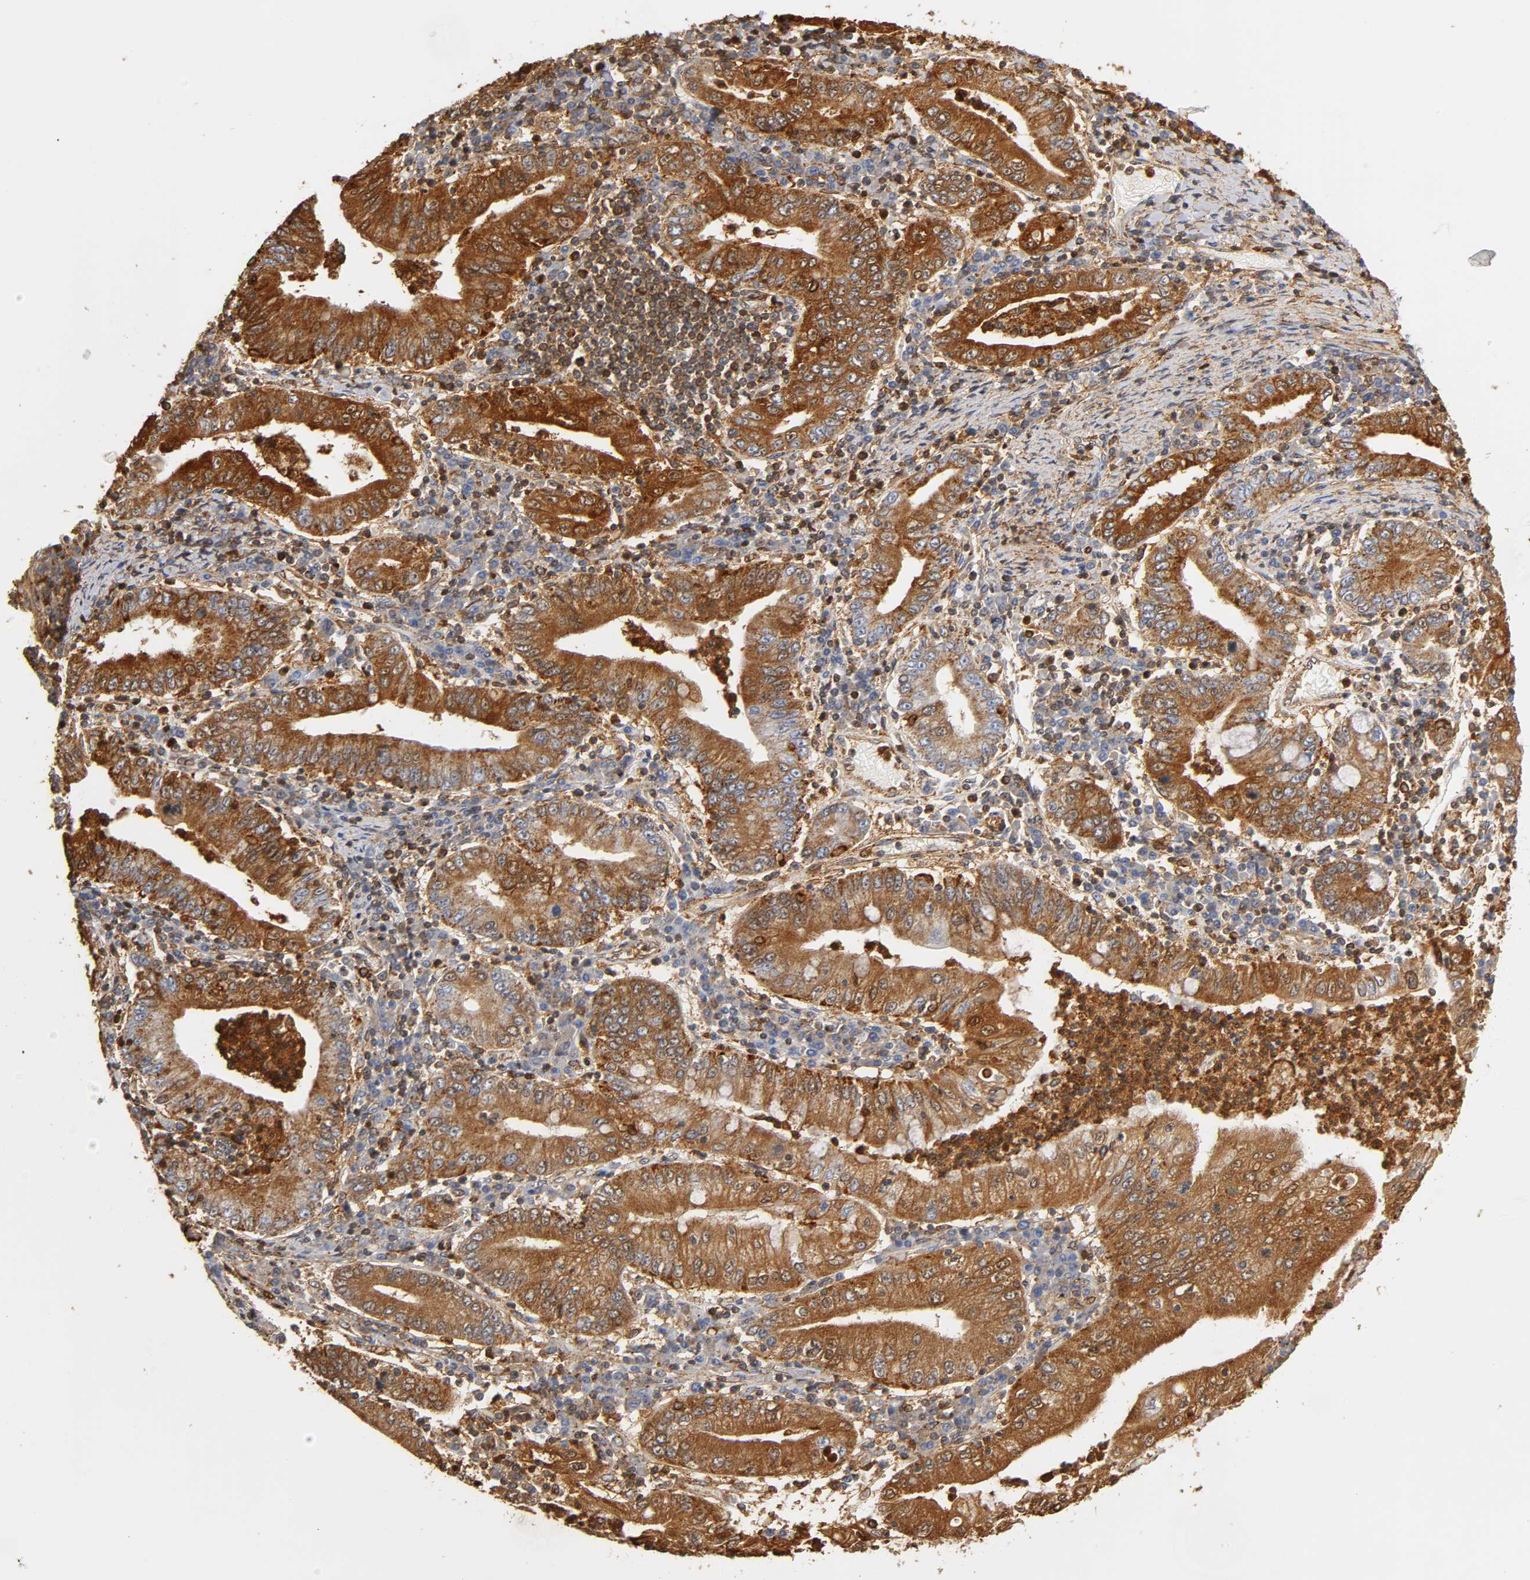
{"staining": {"intensity": "moderate", "quantity": ">75%", "location": "cytoplasmic/membranous"}, "tissue": "stomach cancer", "cell_type": "Tumor cells", "image_type": "cancer", "snomed": [{"axis": "morphology", "description": "Normal tissue, NOS"}, {"axis": "morphology", "description": "Adenocarcinoma, NOS"}, {"axis": "topography", "description": "Esophagus"}, {"axis": "topography", "description": "Stomach, upper"}, {"axis": "topography", "description": "Peripheral nerve tissue"}], "caption": "Human stomach cancer stained for a protein (brown) reveals moderate cytoplasmic/membranous positive positivity in about >75% of tumor cells.", "gene": "ANXA11", "patient": {"sex": "male", "age": 62}}